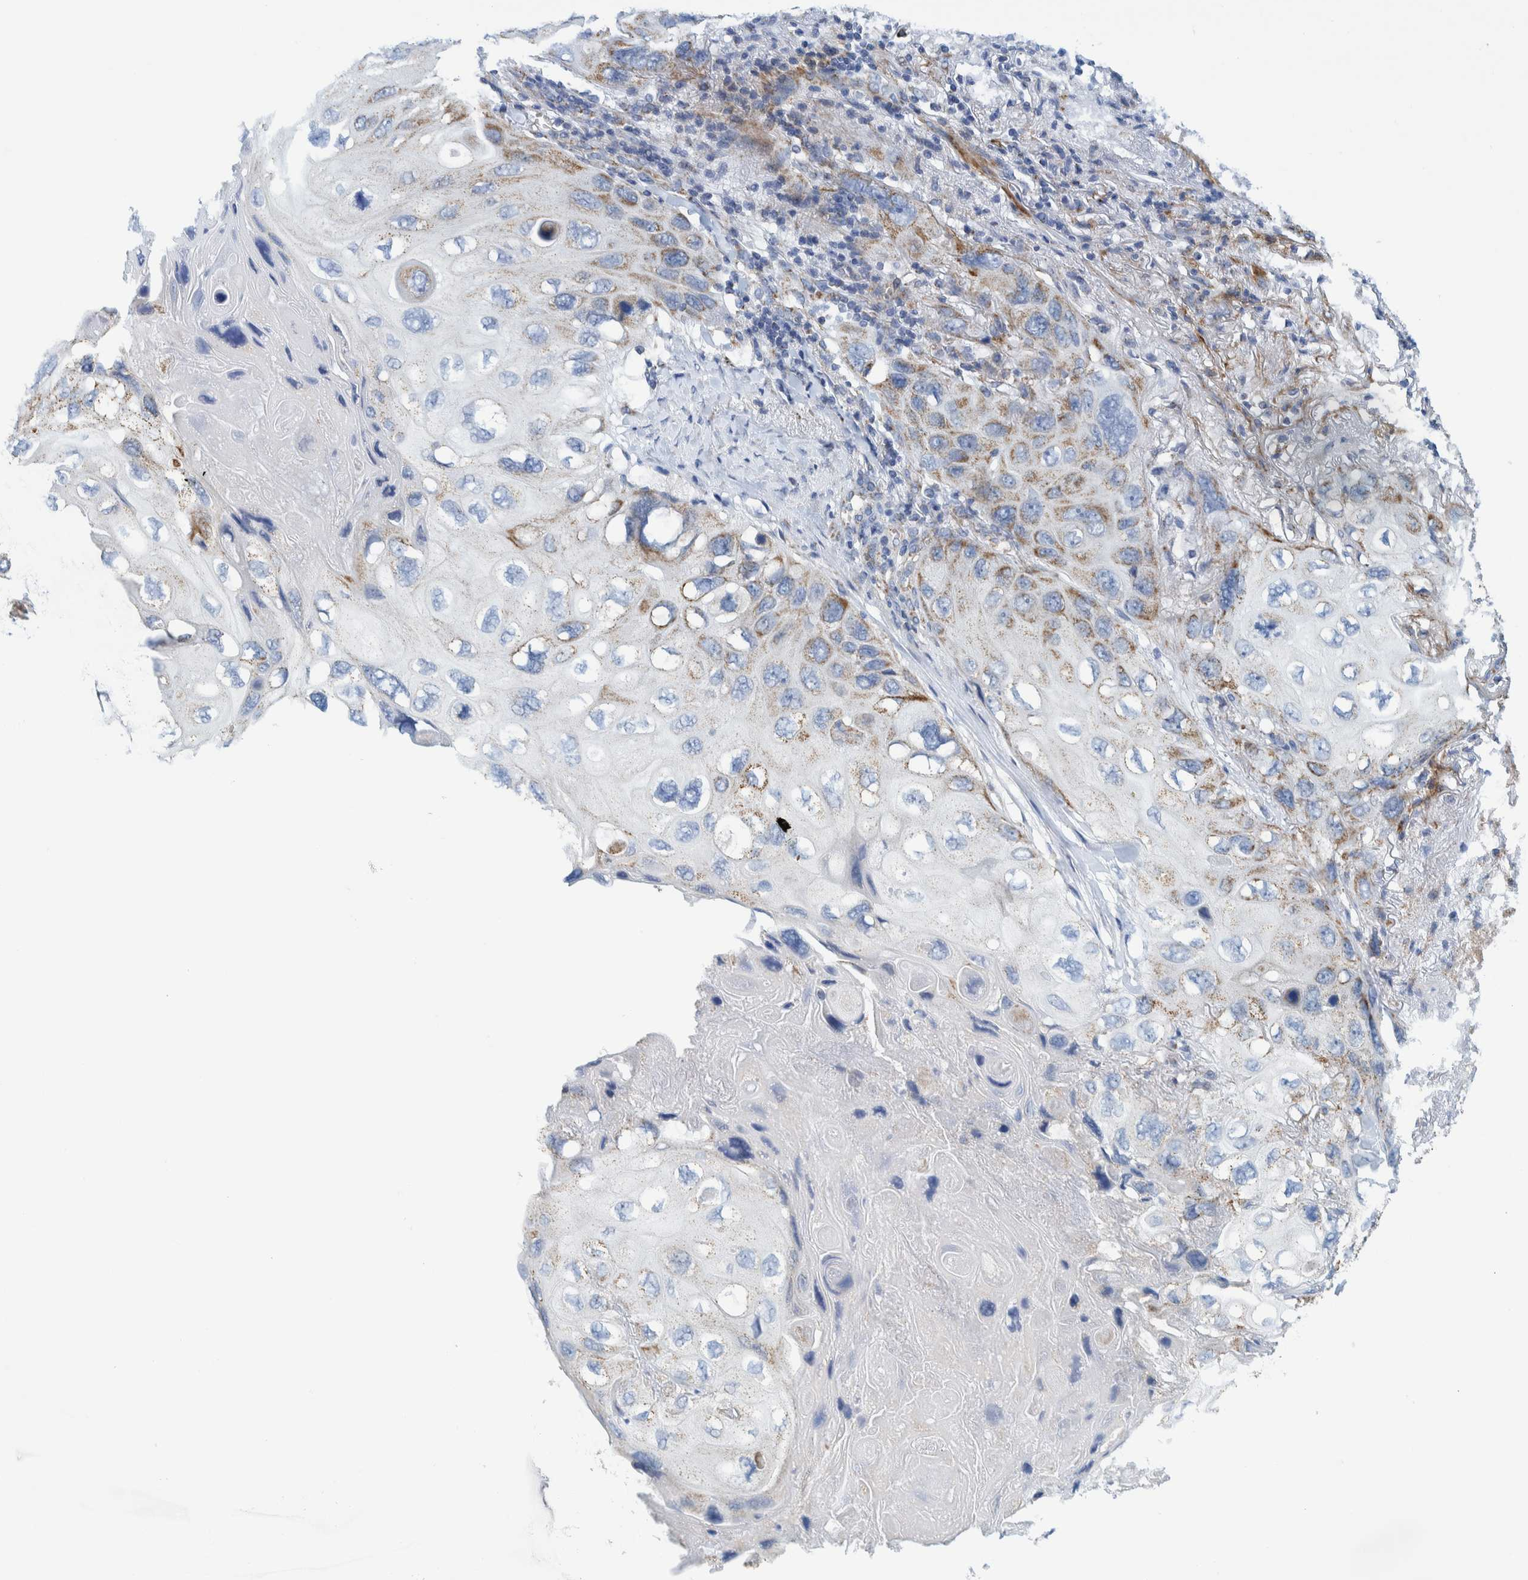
{"staining": {"intensity": "moderate", "quantity": "25%-75%", "location": "cytoplasmic/membranous"}, "tissue": "lung cancer", "cell_type": "Tumor cells", "image_type": "cancer", "snomed": [{"axis": "morphology", "description": "Squamous cell carcinoma, NOS"}, {"axis": "topography", "description": "Lung"}], "caption": "Squamous cell carcinoma (lung) was stained to show a protein in brown. There is medium levels of moderate cytoplasmic/membranous staining in approximately 25%-75% of tumor cells.", "gene": "MRPS7", "patient": {"sex": "female", "age": 73}}